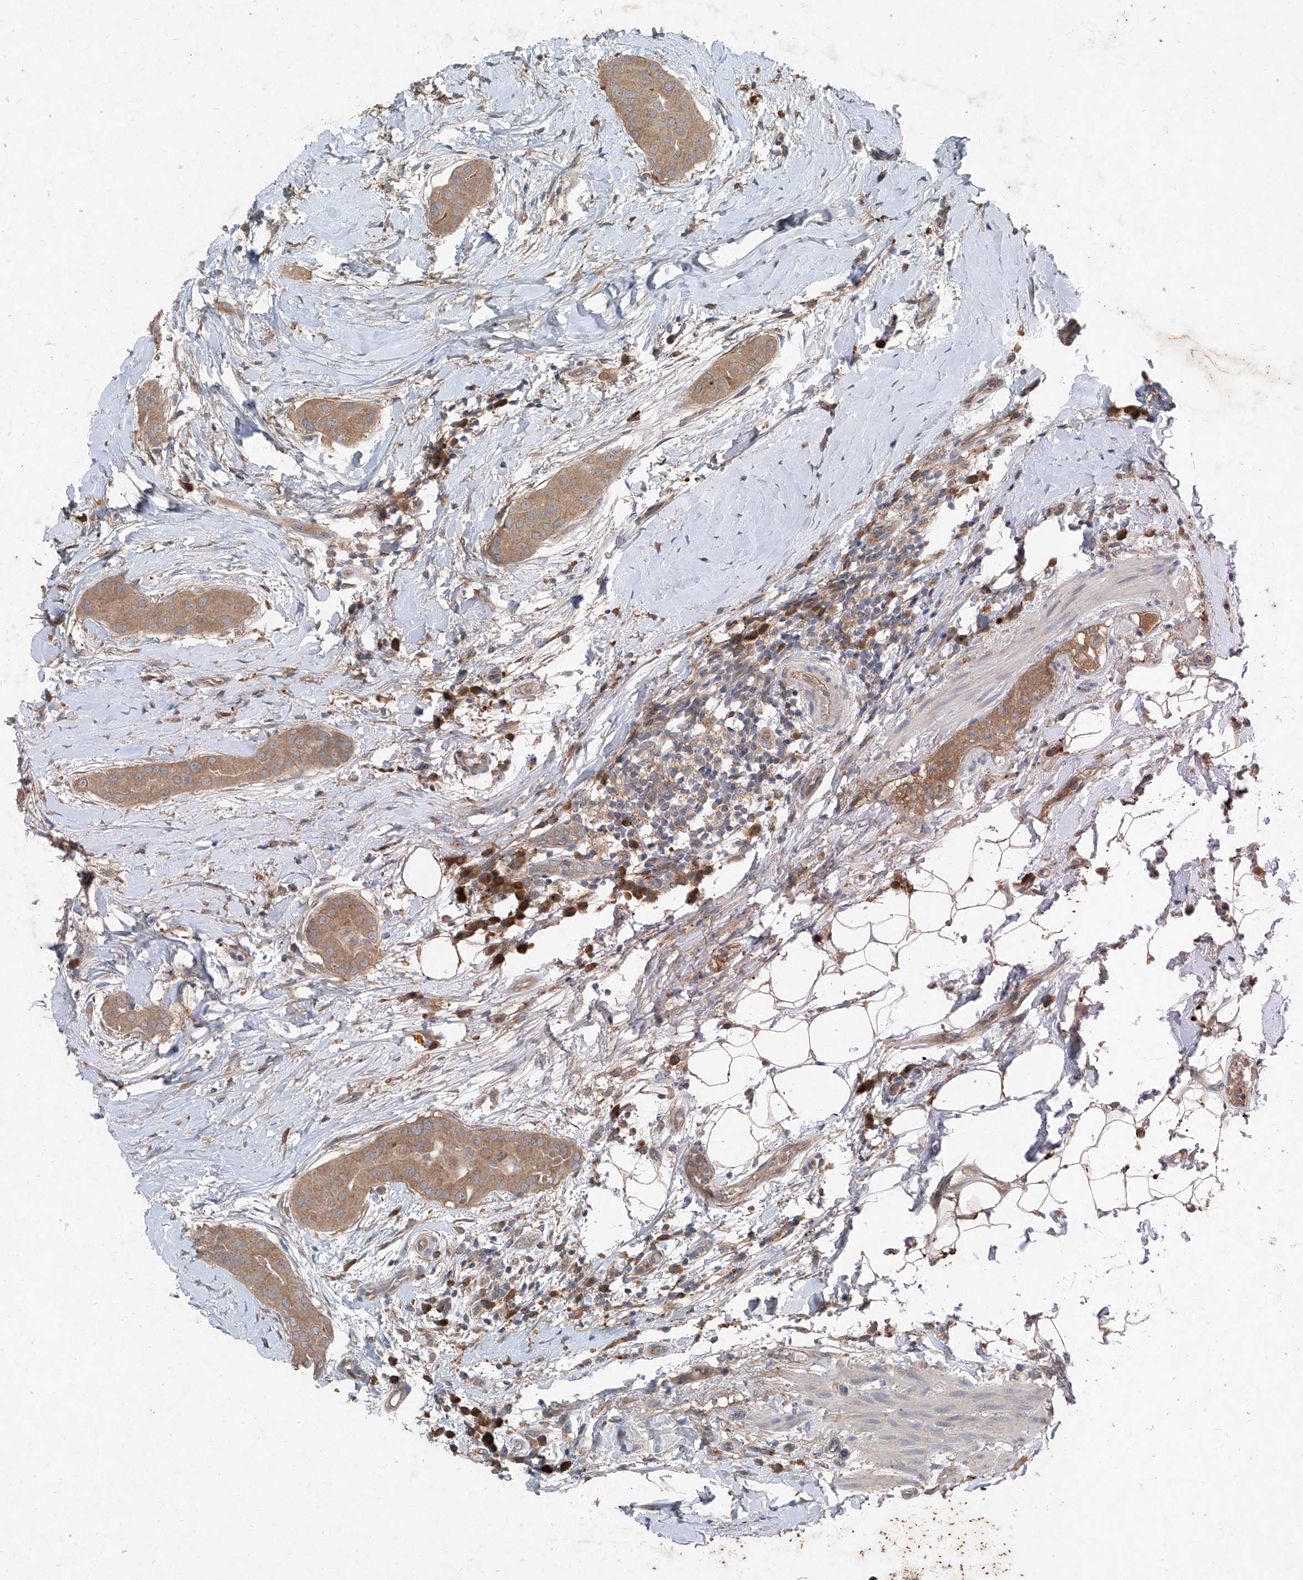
{"staining": {"intensity": "moderate", "quantity": ">75%", "location": "cytoplasmic/membranous"}, "tissue": "thyroid cancer", "cell_type": "Tumor cells", "image_type": "cancer", "snomed": [{"axis": "morphology", "description": "Papillary adenocarcinoma, NOS"}, {"axis": "topography", "description": "Thyroid gland"}], "caption": "A high-resolution histopathology image shows immunohistochemistry staining of papillary adenocarcinoma (thyroid), which demonstrates moderate cytoplasmic/membranous positivity in approximately >75% of tumor cells.", "gene": "FOXRED2", "patient": {"sex": "male", "age": 33}}